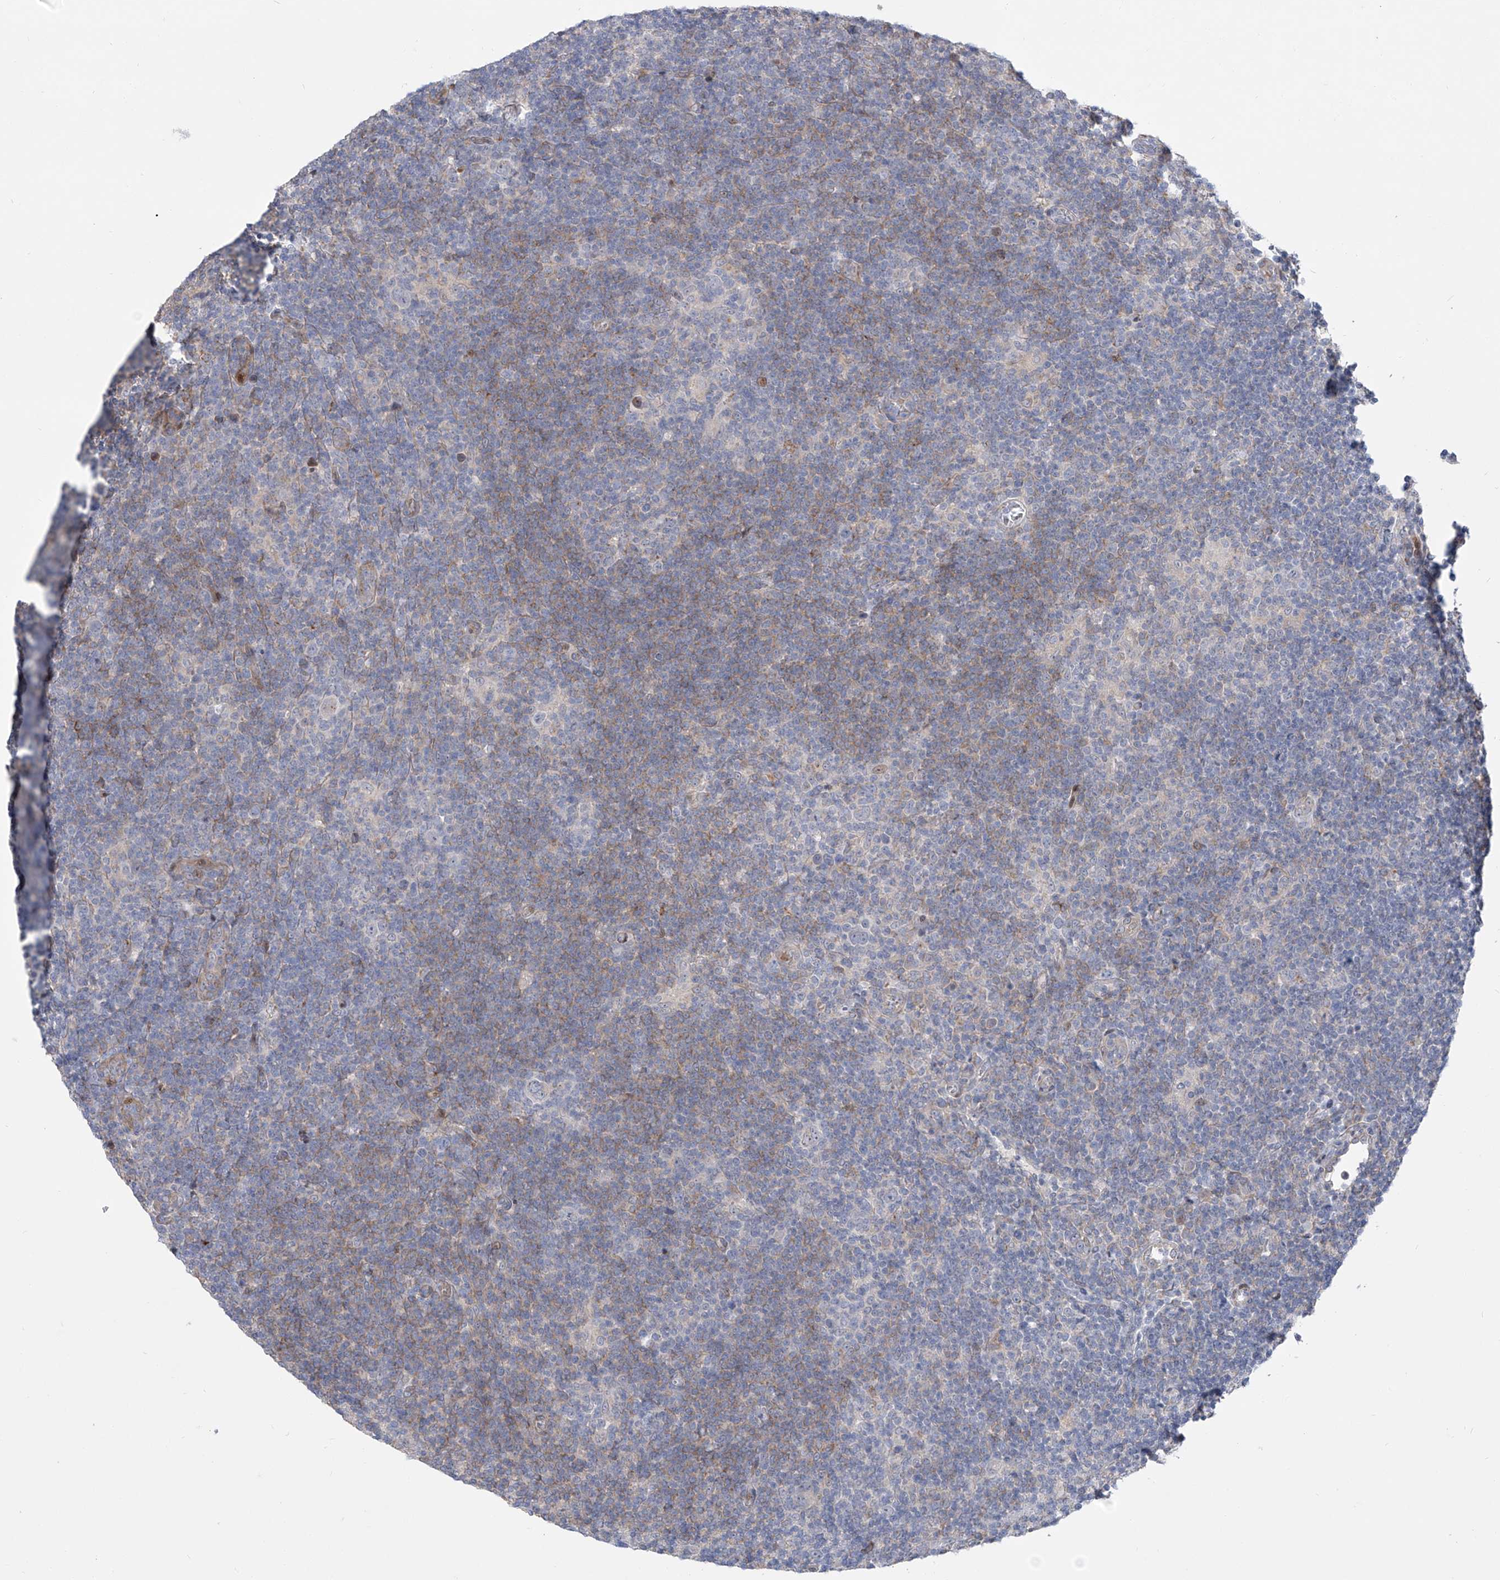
{"staining": {"intensity": "negative", "quantity": "none", "location": "none"}, "tissue": "lymphoma", "cell_type": "Tumor cells", "image_type": "cancer", "snomed": [{"axis": "morphology", "description": "Hodgkin's disease, NOS"}, {"axis": "topography", "description": "Lymph node"}], "caption": "The IHC micrograph has no significant positivity in tumor cells of Hodgkin's disease tissue.", "gene": "LRRC1", "patient": {"sex": "female", "age": 57}}